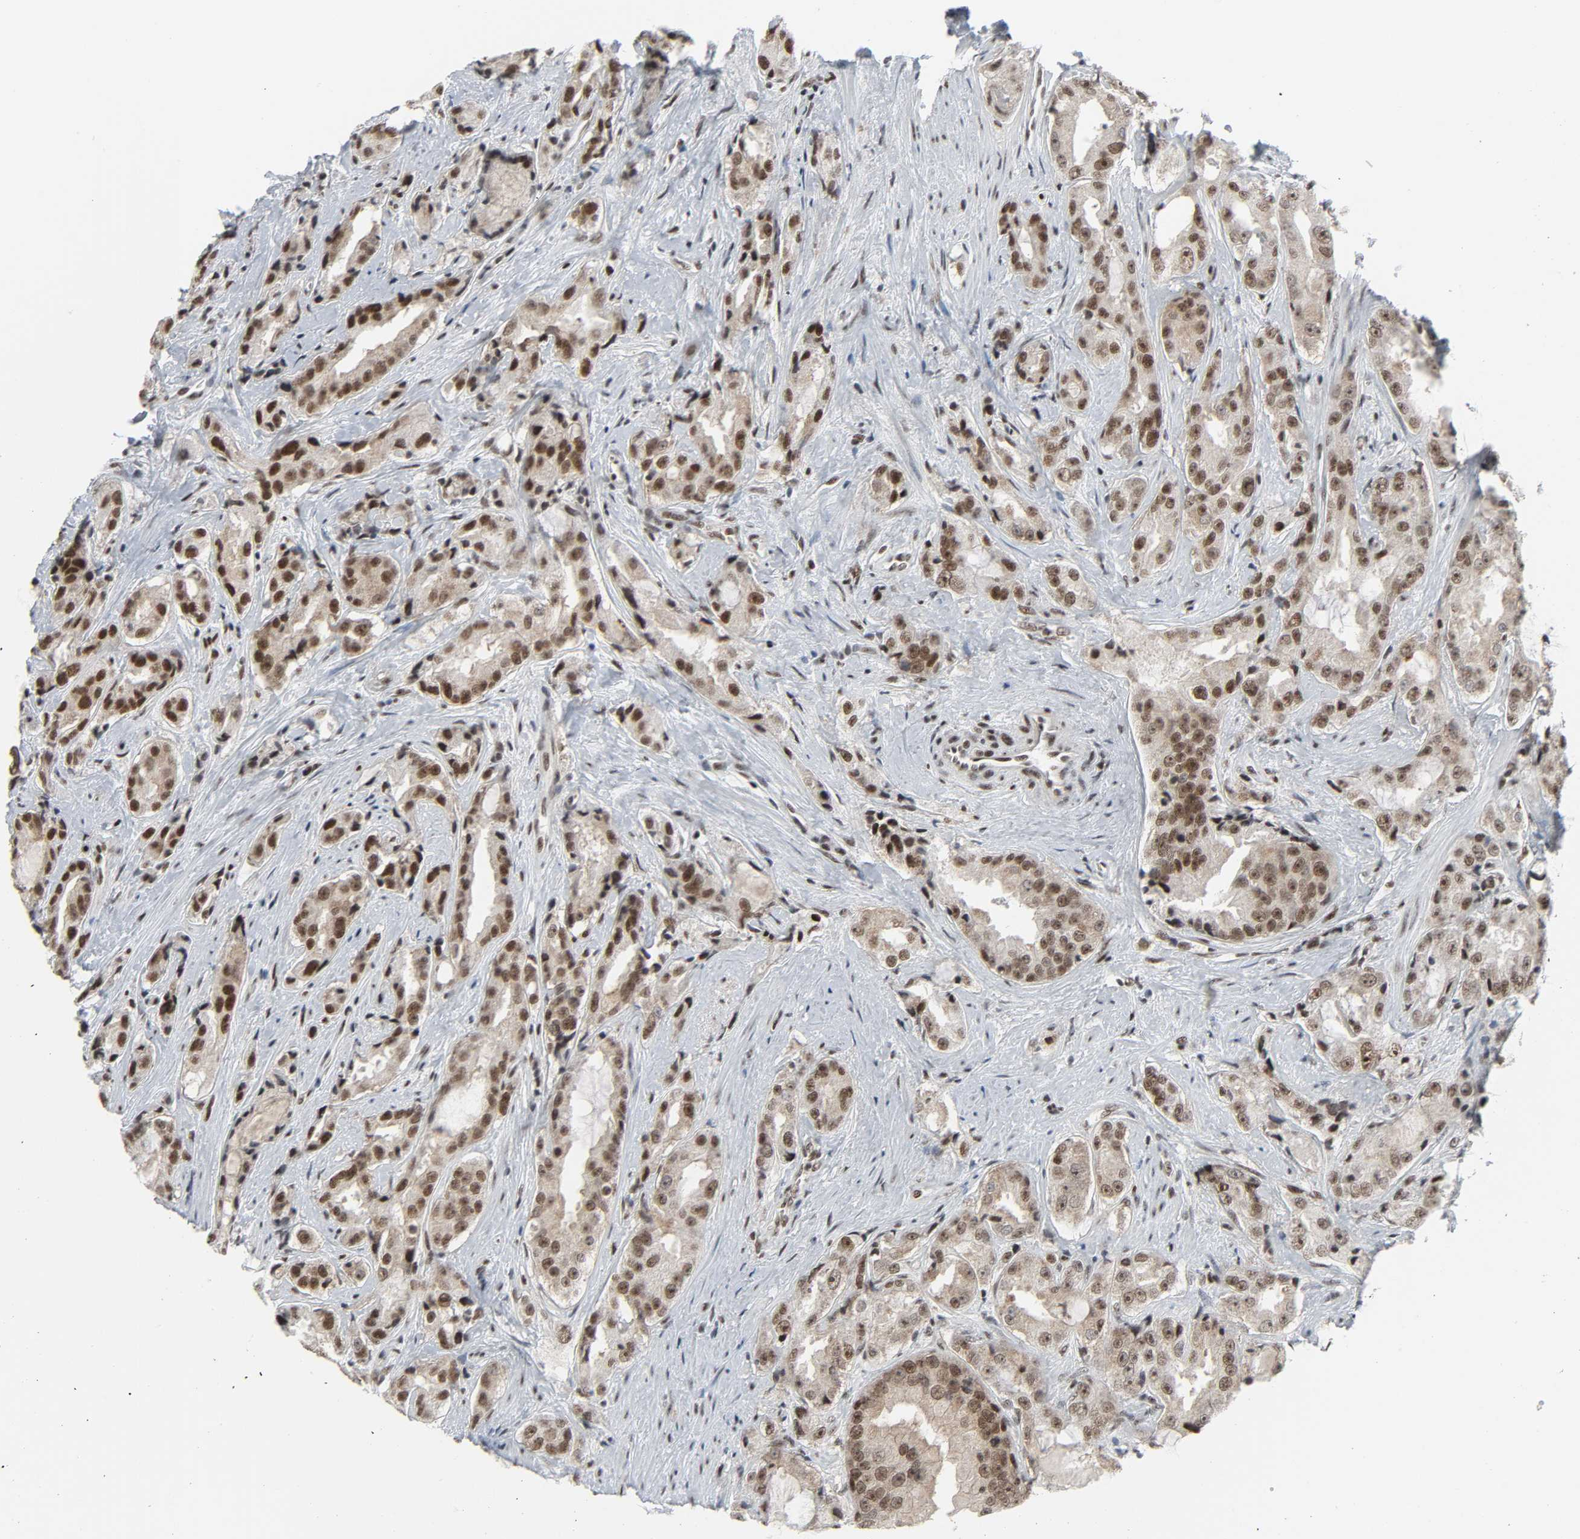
{"staining": {"intensity": "moderate", "quantity": ">75%", "location": "nuclear"}, "tissue": "prostate cancer", "cell_type": "Tumor cells", "image_type": "cancer", "snomed": [{"axis": "morphology", "description": "Adenocarcinoma, High grade"}, {"axis": "topography", "description": "Prostate"}], "caption": "A brown stain highlights moderate nuclear expression of a protein in prostate cancer tumor cells. The staining was performed using DAB, with brown indicating positive protein expression. Nuclei are stained blue with hematoxylin.", "gene": "CDK7", "patient": {"sex": "male", "age": 73}}